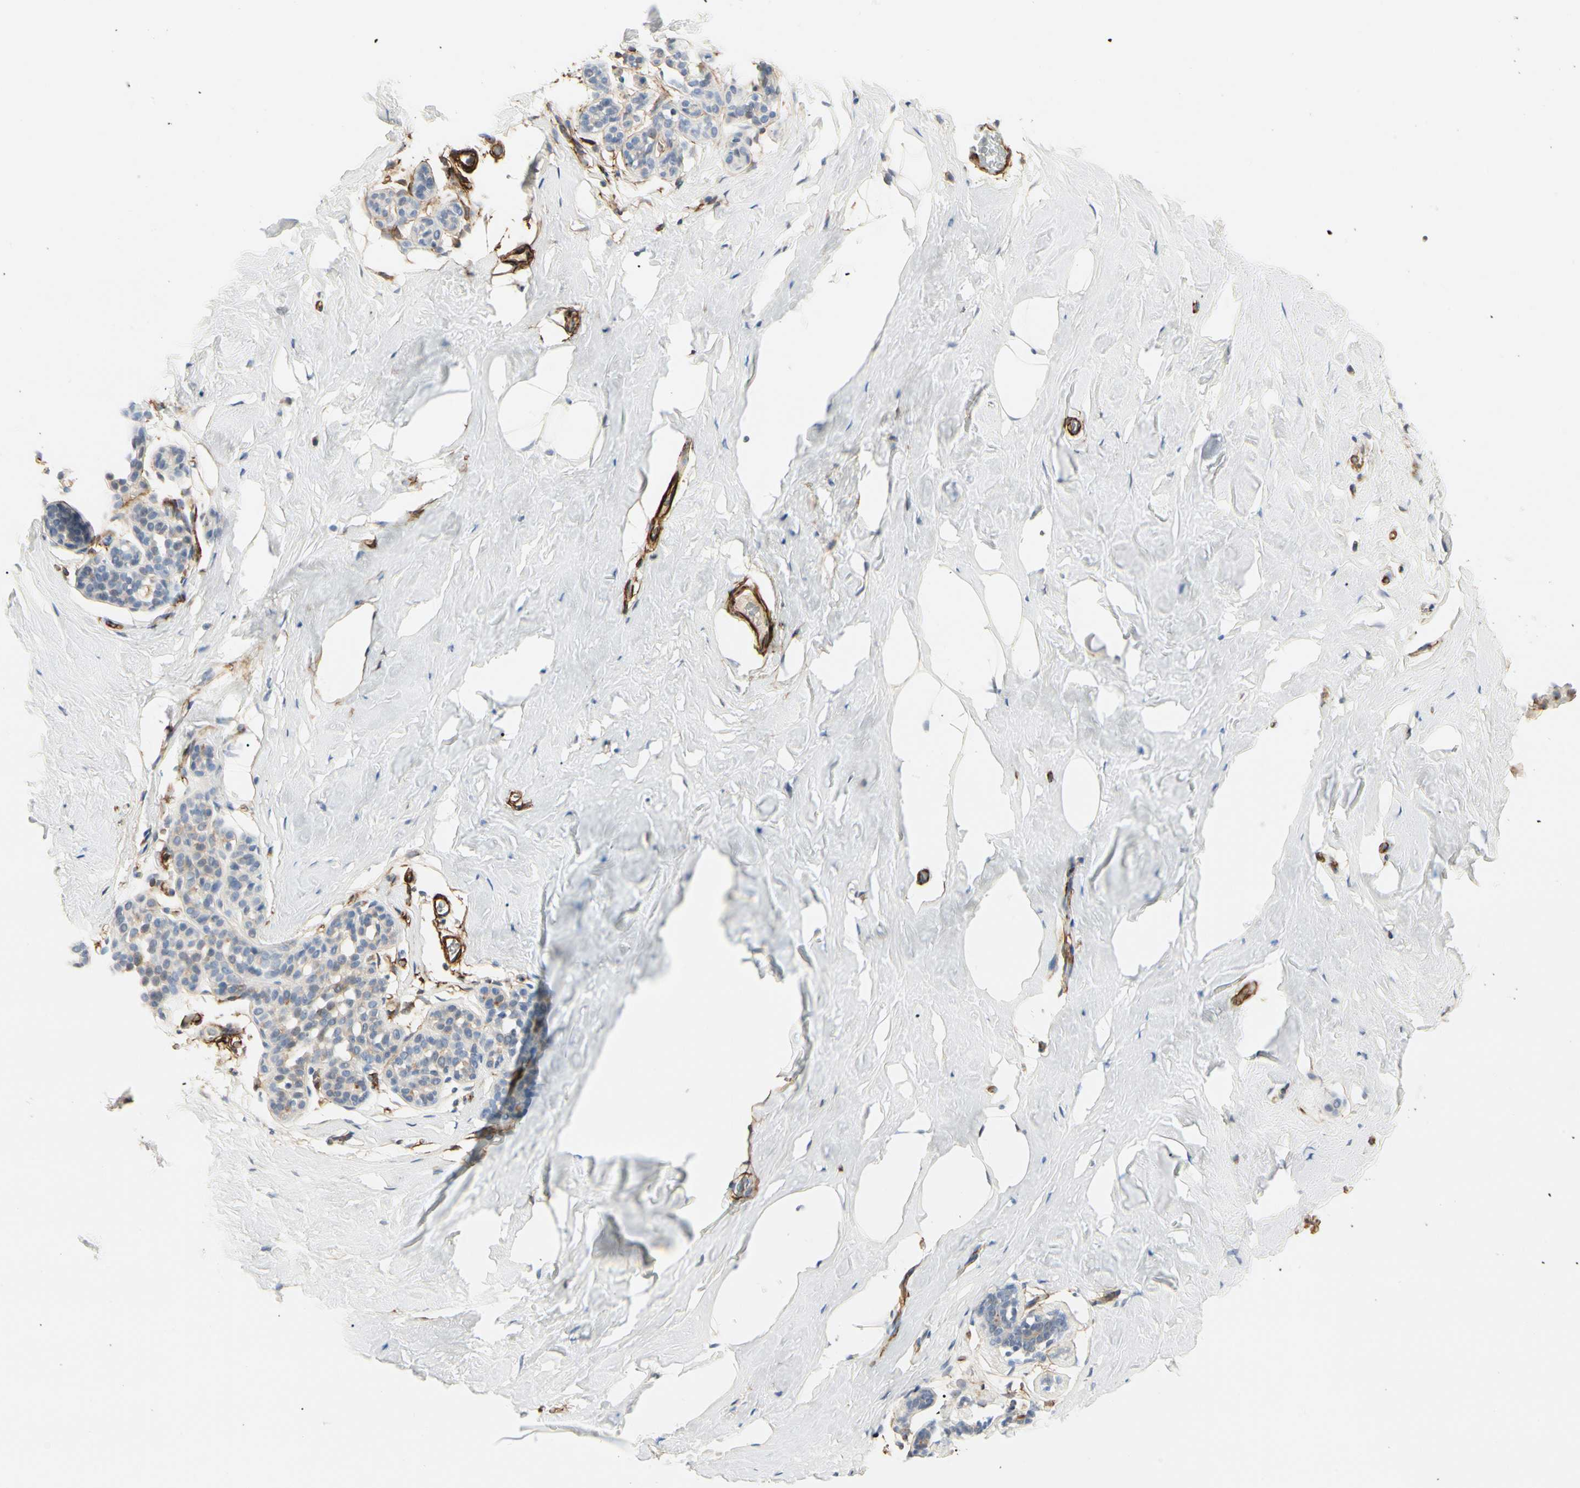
{"staining": {"intensity": "negative", "quantity": "none", "location": "none"}, "tissue": "breast", "cell_type": "Adipocytes", "image_type": "normal", "snomed": [{"axis": "morphology", "description": "Normal tissue, NOS"}, {"axis": "topography", "description": "Breast"}], "caption": "IHC of normal breast exhibits no expression in adipocytes. (IHC, brightfield microscopy, high magnification).", "gene": "GGT5", "patient": {"sex": "female", "age": 75}}